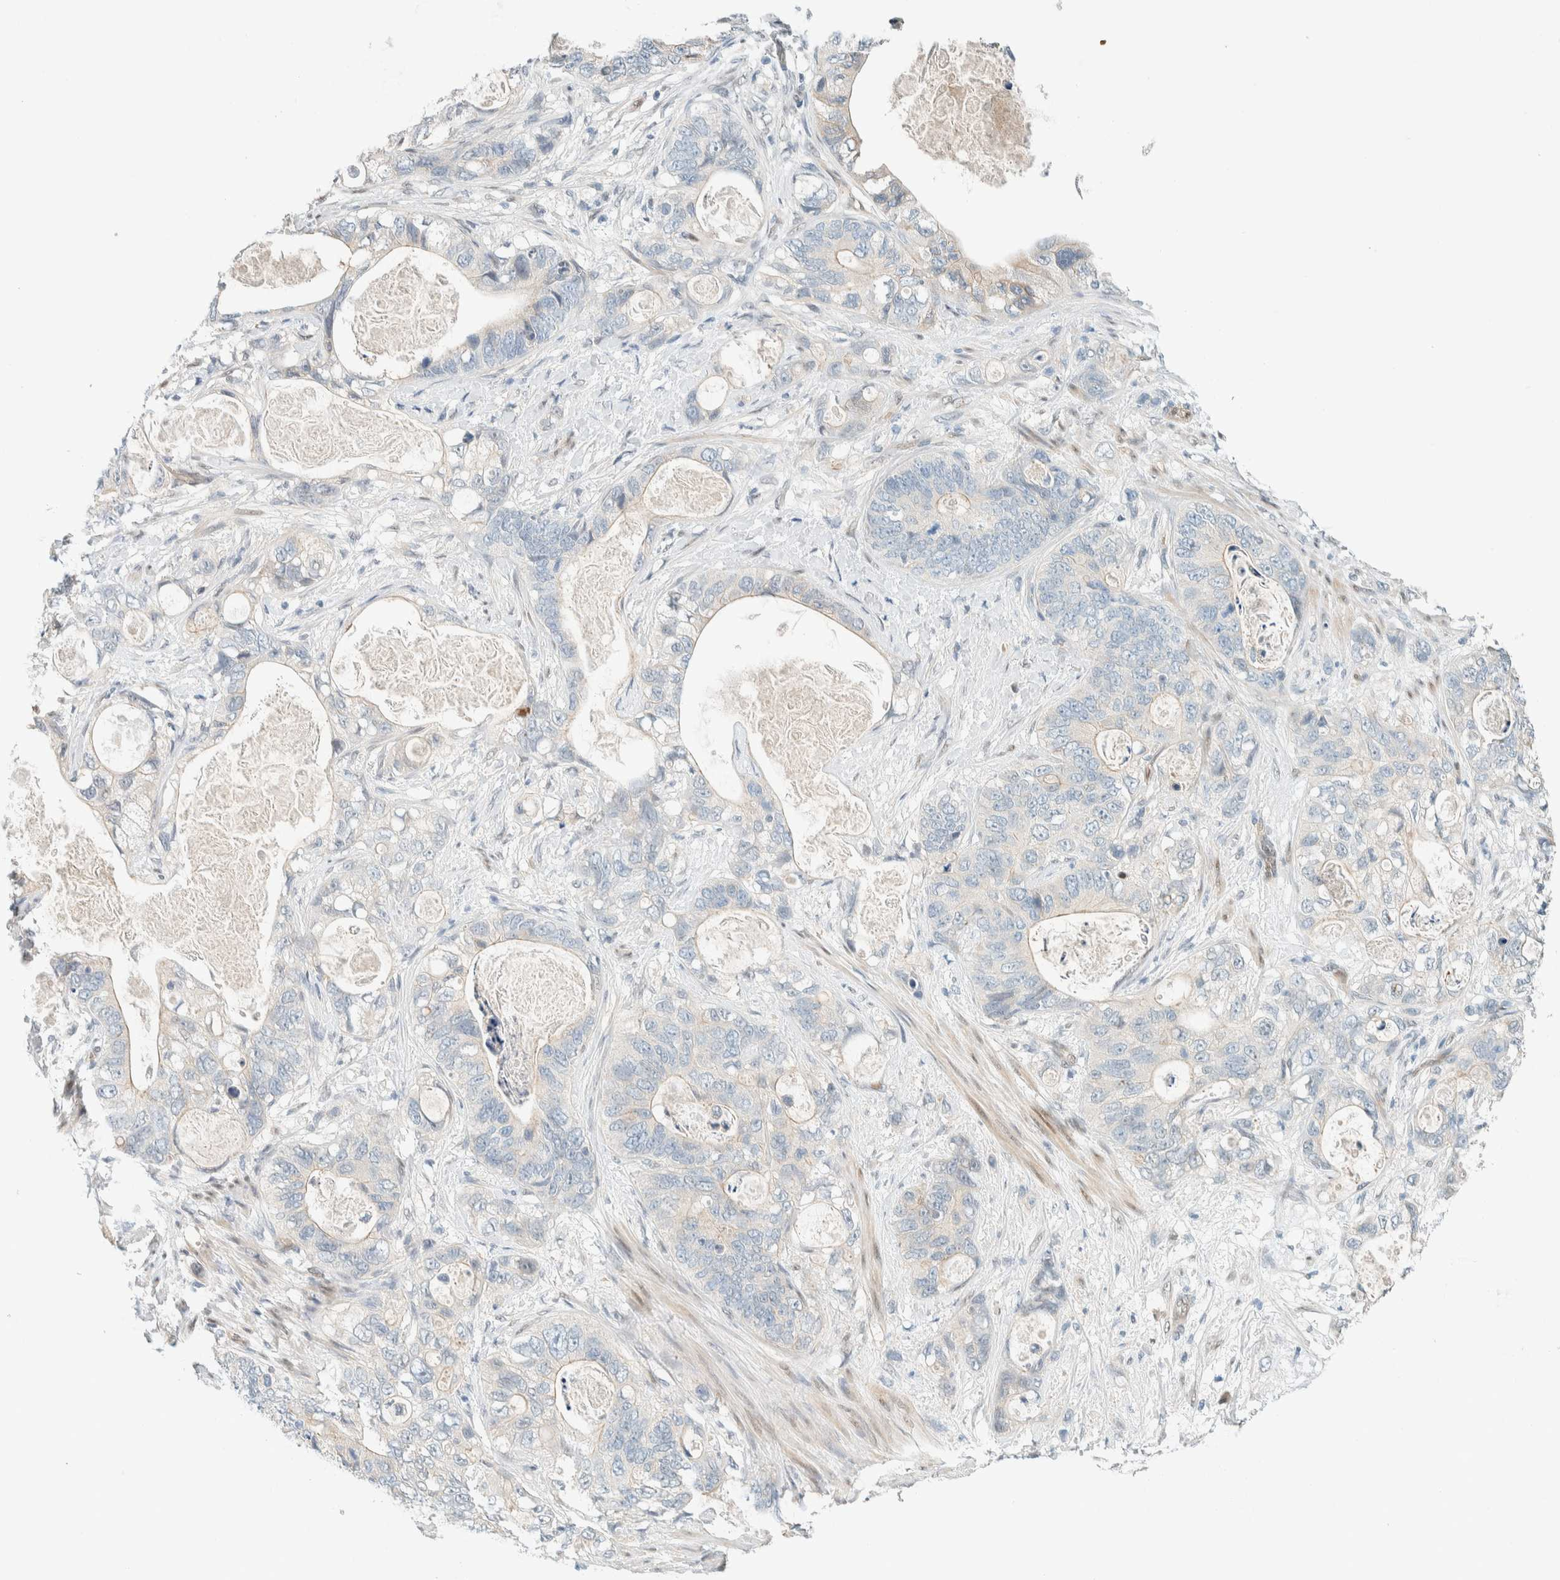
{"staining": {"intensity": "negative", "quantity": "none", "location": "none"}, "tissue": "stomach cancer", "cell_type": "Tumor cells", "image_type": "cancer", "snomed": [{"axis": "morphology", "description": "Normal tissue, NOS"}, {"axis": "morphology", "description": "Adenocarcinoma, NOS"}, {"axis": "topography", "description": "Stomach"}], "caption": "A high-resolution histopathology image shows immunohistochemistry (IHC) staining of stomach cancer (adenocarcinoma), which exhibits no significant staining in tumor cells. (DAB immunohistochemistry (IHC) visualized using brightfield microscopy, high magnification).", "gene": "TSTD2", "patient": {"sex": "female", "age": 89}}